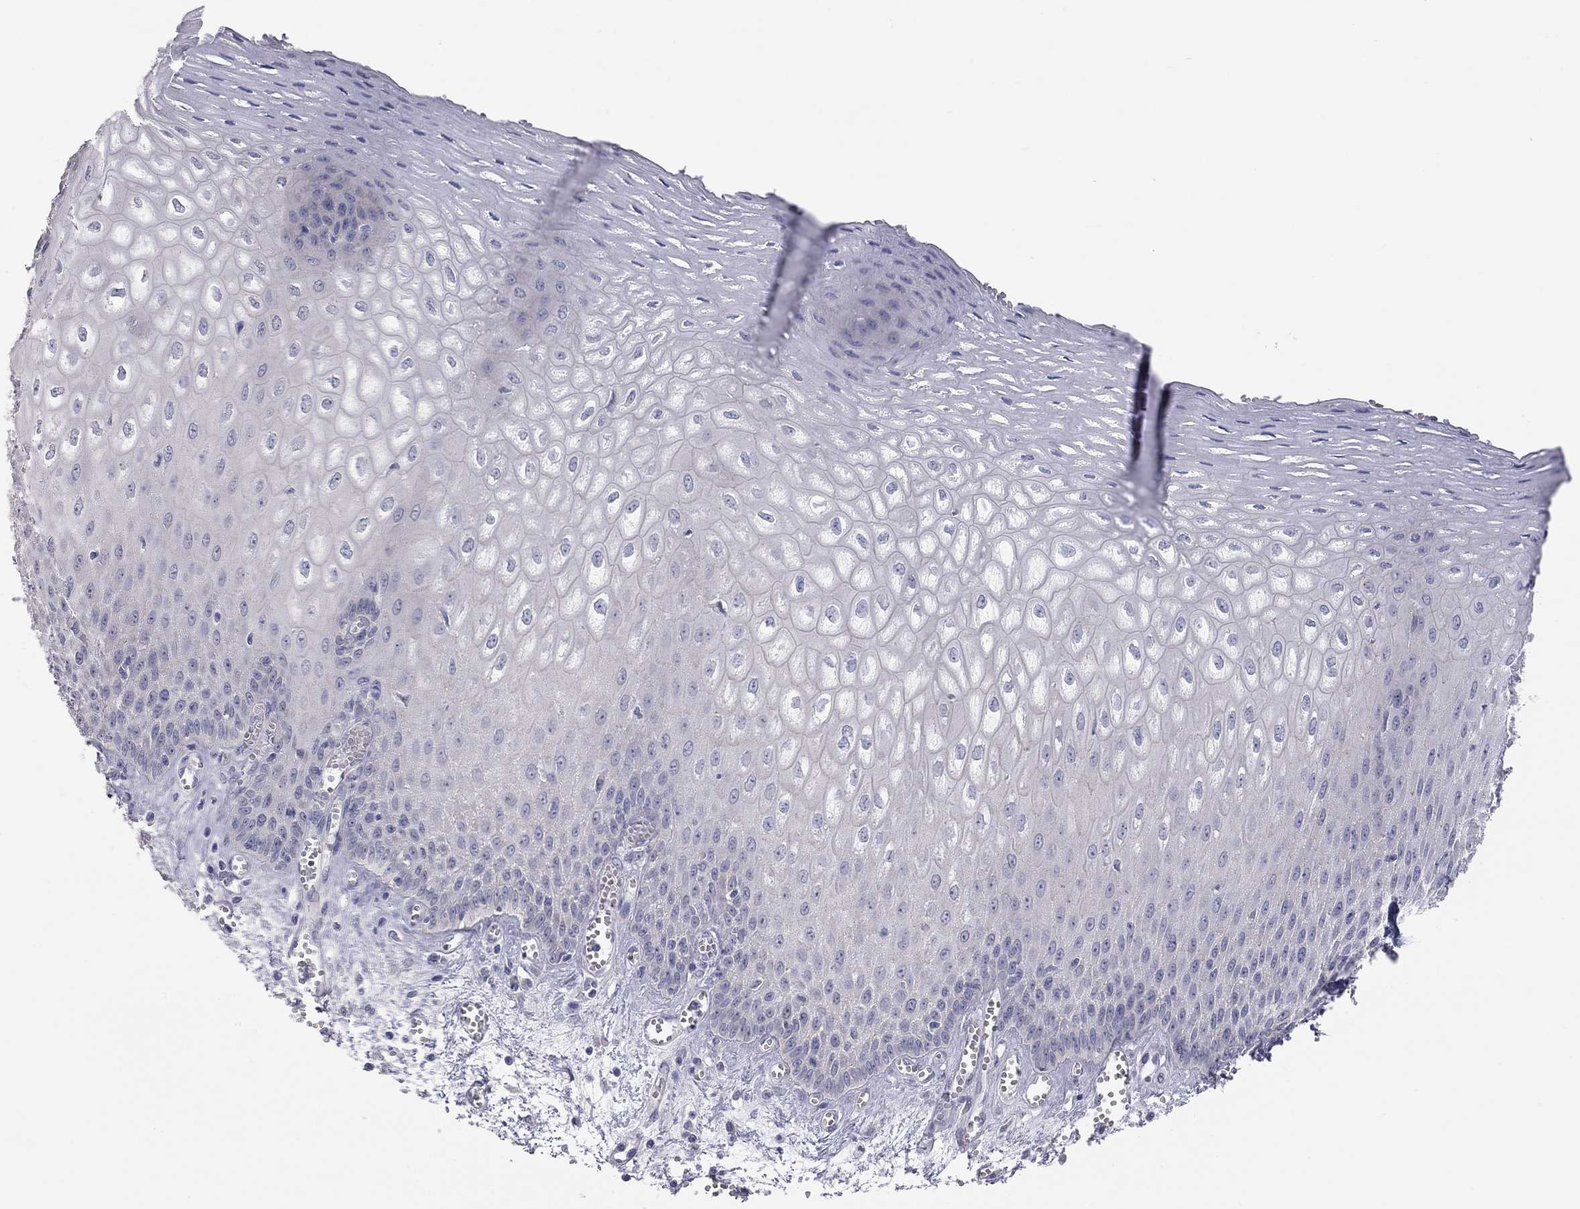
{"staining": {"intensity": "negative", "quantity": "none", "location": "none"}, "tissue": "esophagus", "cell_type": "Squamous epithelial cells", "image_type": "normal", "snomed": [{"axis": "morphology", "description": "Normal tissue, NOS"}, {"axis": "topography", "description": "Esophagus"}], "caption": "Esophagus was stained to show a protein in brown. There is no significant staining in squamous epithelial cells. (DAB (3,3'-diaminobenzidine) immunohistochemistry visualized using brightfield microscopy, high magnification).", "gene": "PAPSS2", "patient": {"sex": "male", "age": 58}}